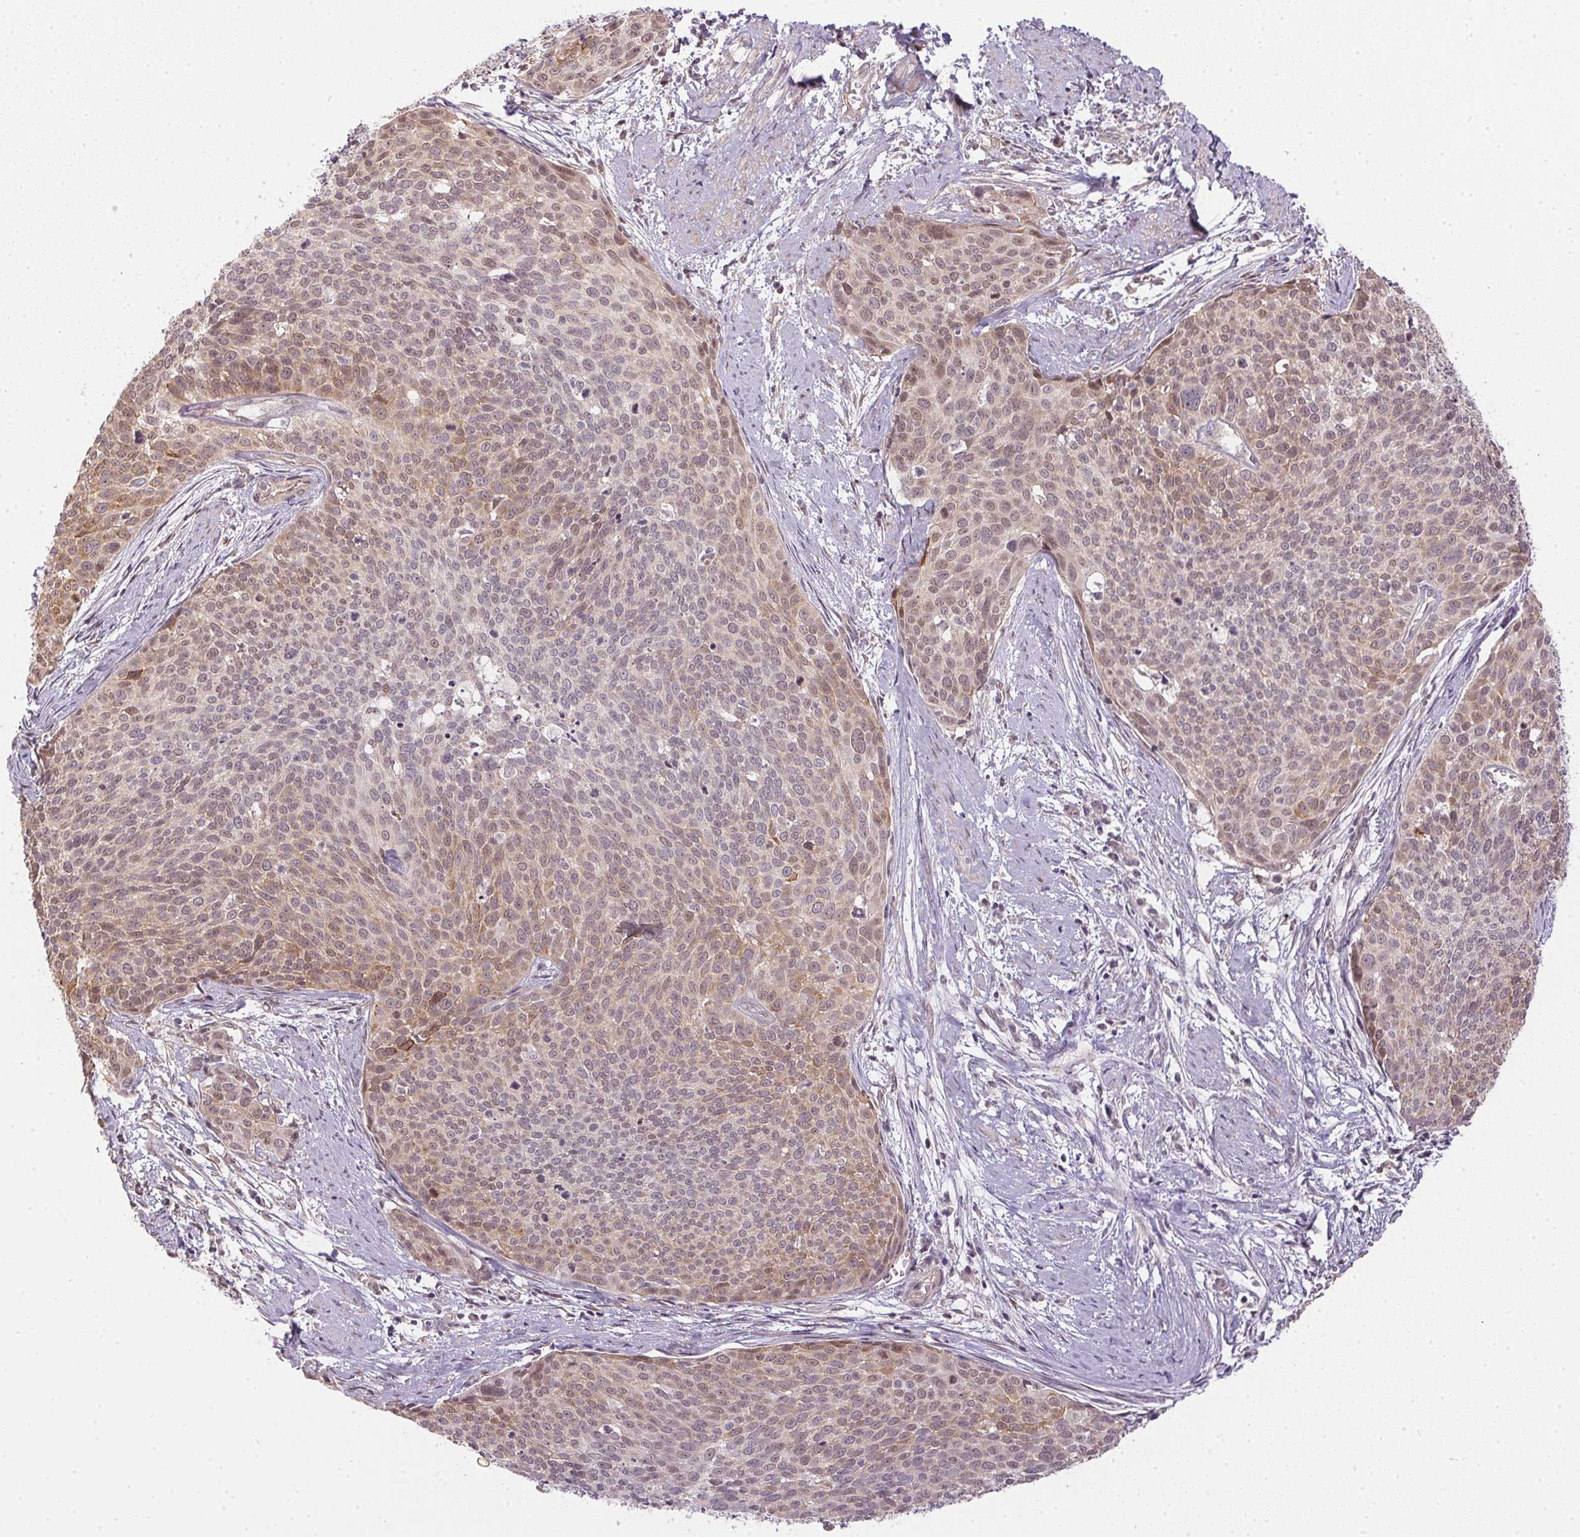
{"staining": {"intensity": "weak", "quantity": "<25%", "location": "cytoplasmic/membranous,nuclear"}, "tissue": "cervical cancer", "cell_type": "Tumor cells", "image_type": "cancer", "snomed": [{"axis": "morphology", "description": "Squamous cell carcinoma, NOS"}, {"axis": "topography", "description": "Cervix"}], "caption": "Tumor cells show no significant protein expression in squamous cell carcinoma (cervical). (Brightfield microscopy of DAB immunohistochemistry at high magnification).", "gene": "CFAP92", "patient": {"sex": "female", "age": 39}}